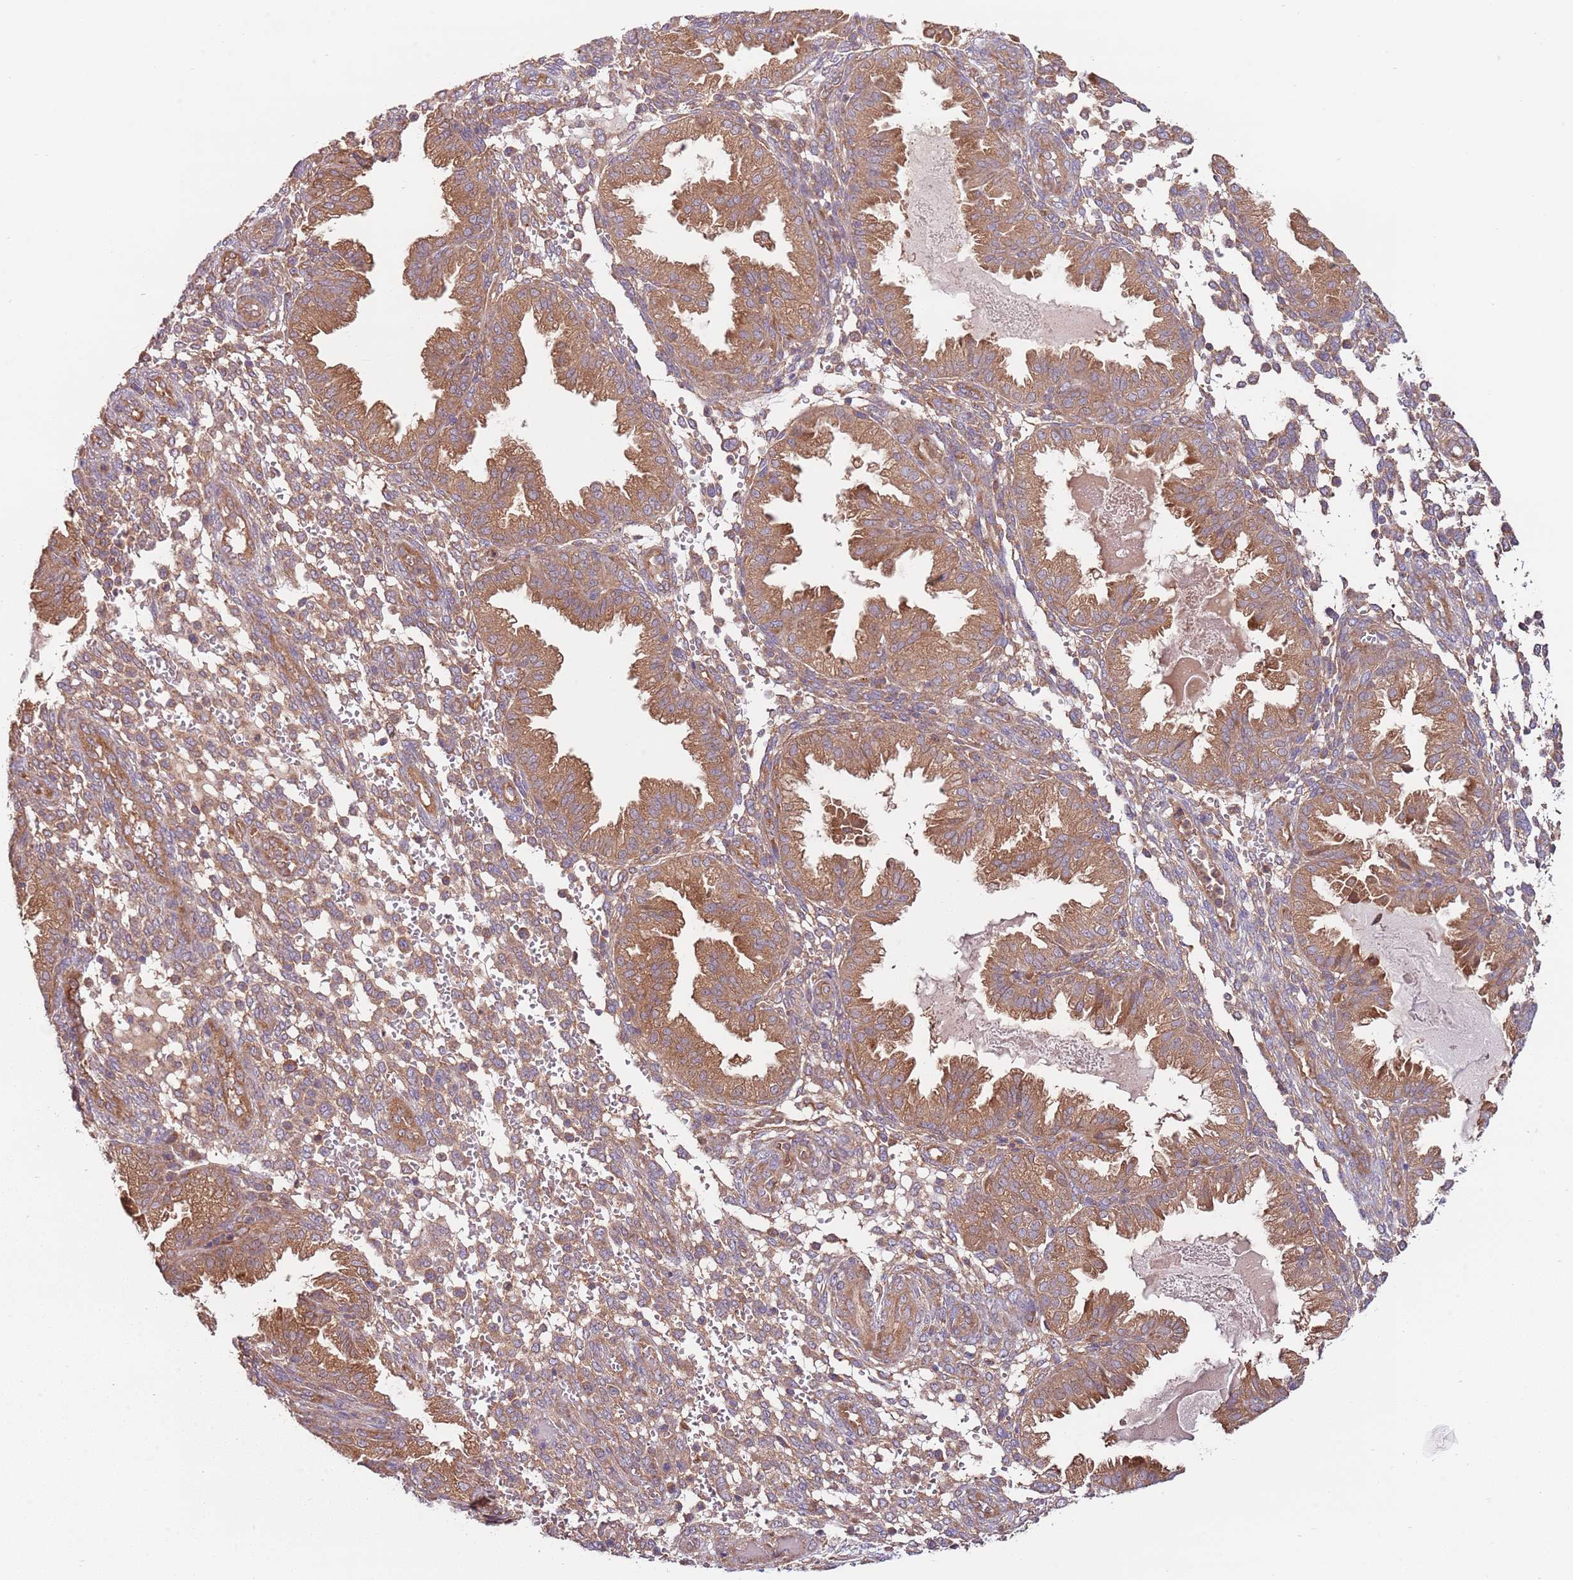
{"staining": {"intensity": "weak", "quantity": ">75%", "location": "cytoplasmic/membranous"}, "tissue": "endometrium", "cell_type": "Cells in endometrial stroma", "image_type": "normal", "snomed": [{"axis": "morphology", "description": "Normal tissue, NOS"}, {"axis": "topography", "description": "Endometrium"}], "caption": "Immunohistochemical staining of benign human endometrium displays low levels of weak cytoplasmic/membranous positivity in approximately >75% of cells in endometrial stroma. Immunohistochemistry (ihc) stains the protein of interest in brown and the nuclei are stained blue.", "gene": "EIF3F", "patient": {"sex": "female", "age": 33}}